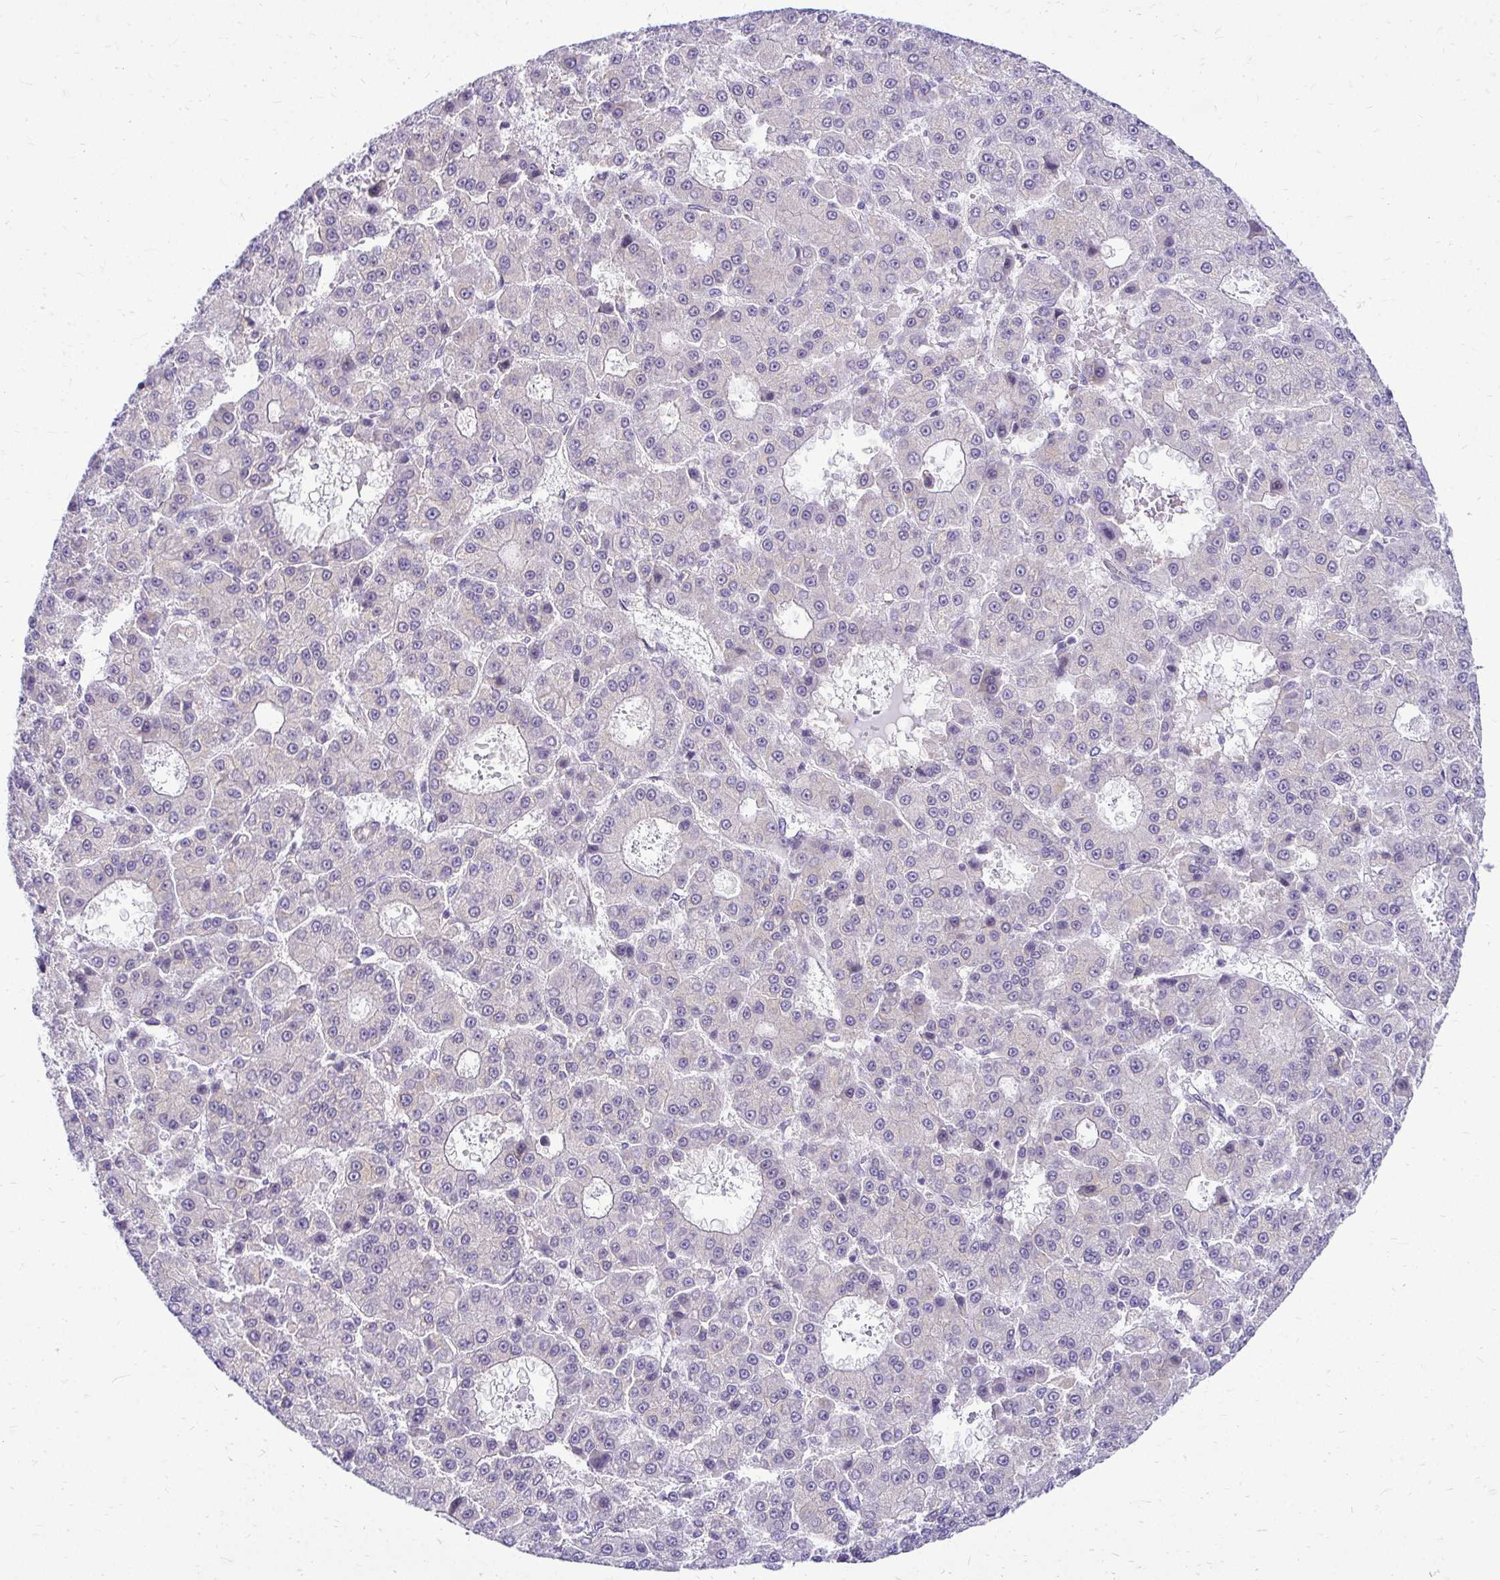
{"staining": {"intensity": "negative", "quantity": "none", "location": "none"}, "tissue": "liver cancer", "cell_type": "Tumor cells", "image_type": "cancer", "snomed": [{"axis": "morphology", "description": "Carcinoma, Hepatocellular, NOS"}, {"axis": "topography", "description": "Liver"}], "caption": "Protein analysis of liver cancer exhibits no significant positivity in tumor cells. The staining was performed using DAB (3,3'-diaminobenzidine) to visualize the protein expression in brown, while the nuclei were stained in blue with hematoxylin (Magnification: 20x).", "gene": "NIFK", "patient": {"sex": "male", "age": 70}}